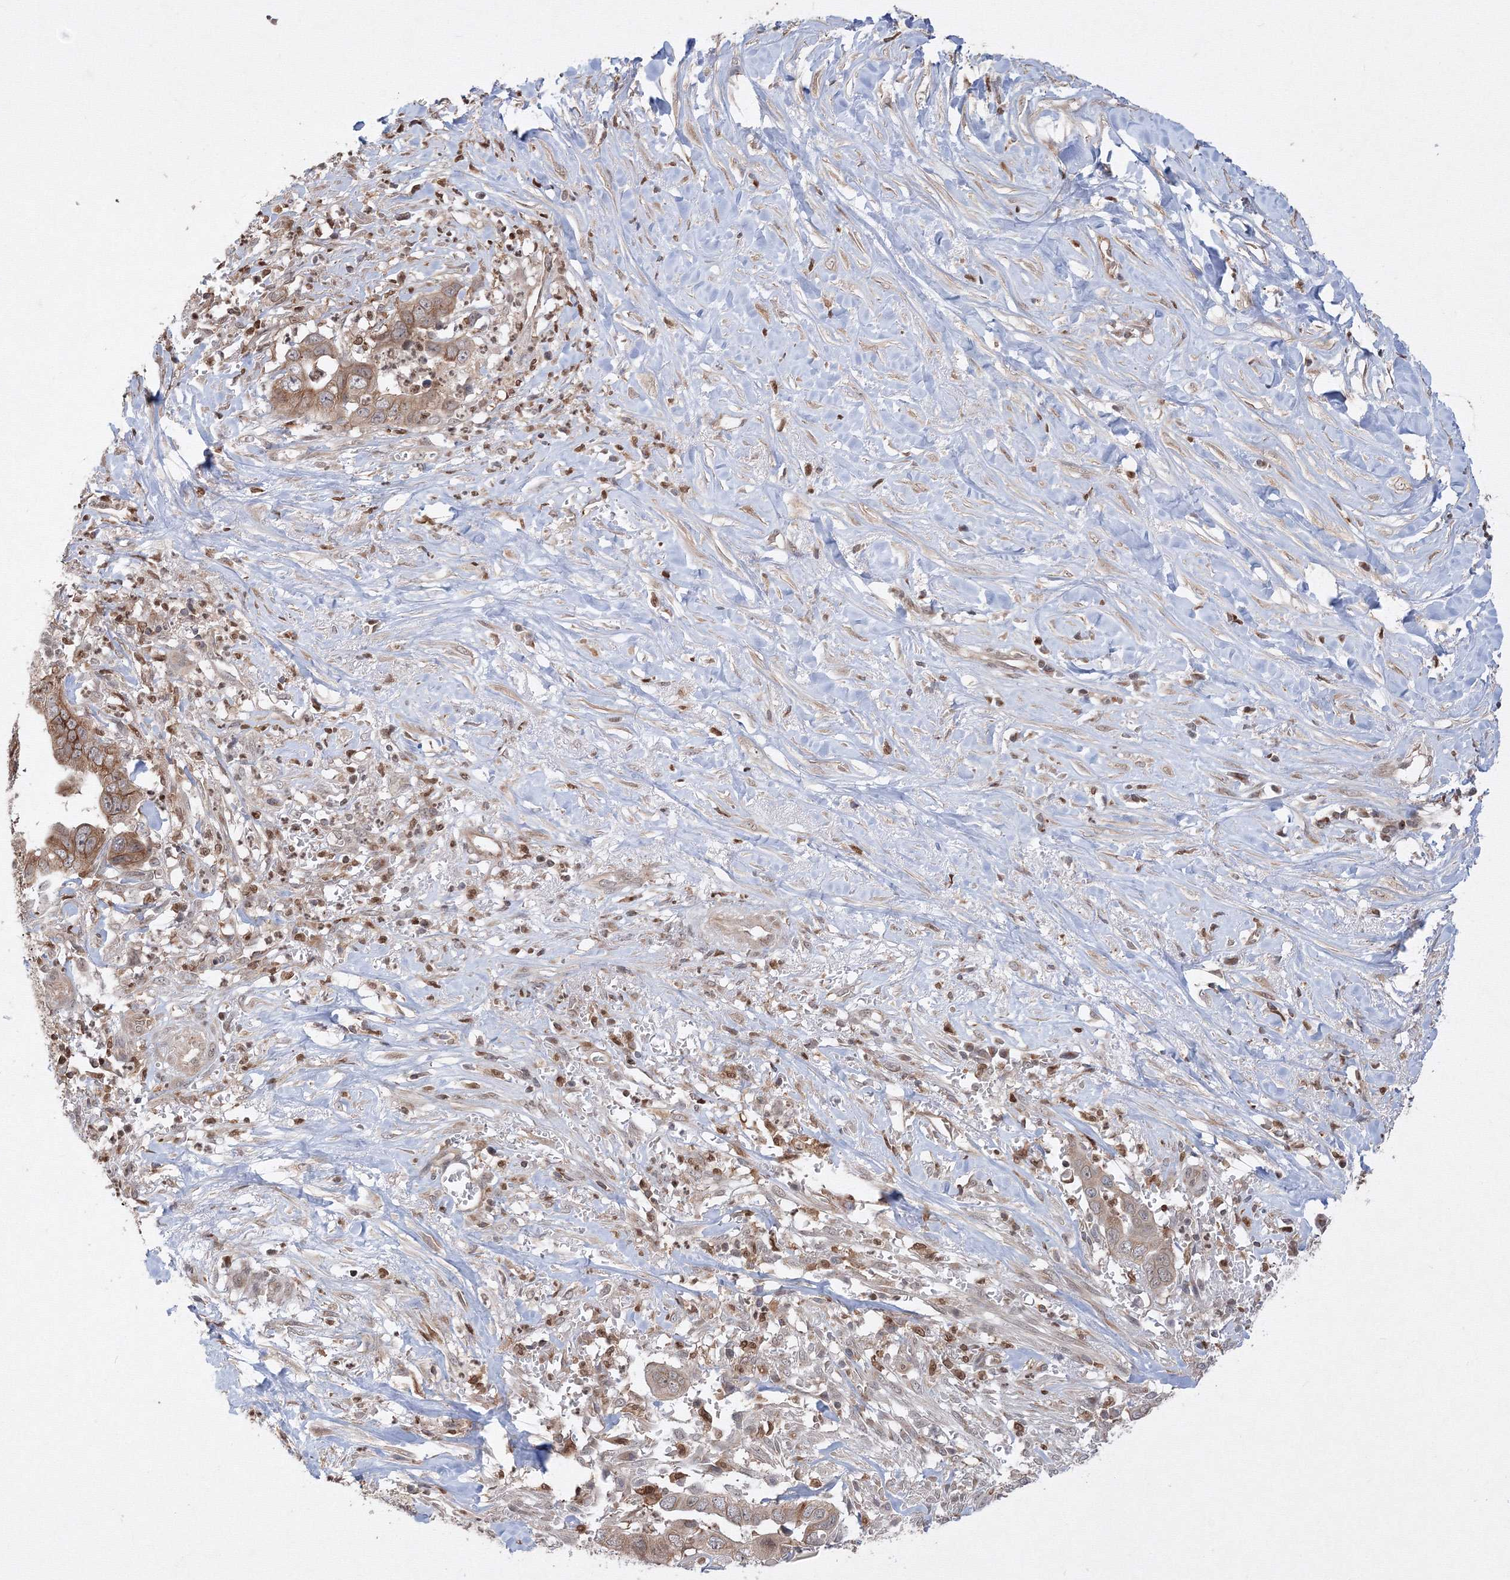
{"staining": {"intensity": "moderate", "quantity": ">75%", "location": "cytoplasmic/membranous"}, "tissue": "liver cancer", "cell_type": "Tumor cells", "image_type": "cancer", "snomed": [{"axis": "morphology", "description": "Cholangiocarcinoma"}, {"axis": "topography", "description": "Liver"}], "caption": "Immunohistochemical staining of cholangiocarcinoma (liver) shows medium levels of moderate cytoplasmic/membranous staining in about >75% of tumor cells. Using DAB (brown) and hematoxylin (blue) stains, captured at high magnification using brightfield microscopy.", "gene": "TMEM50B", "patient": {"sex": "female", "age": 79}}